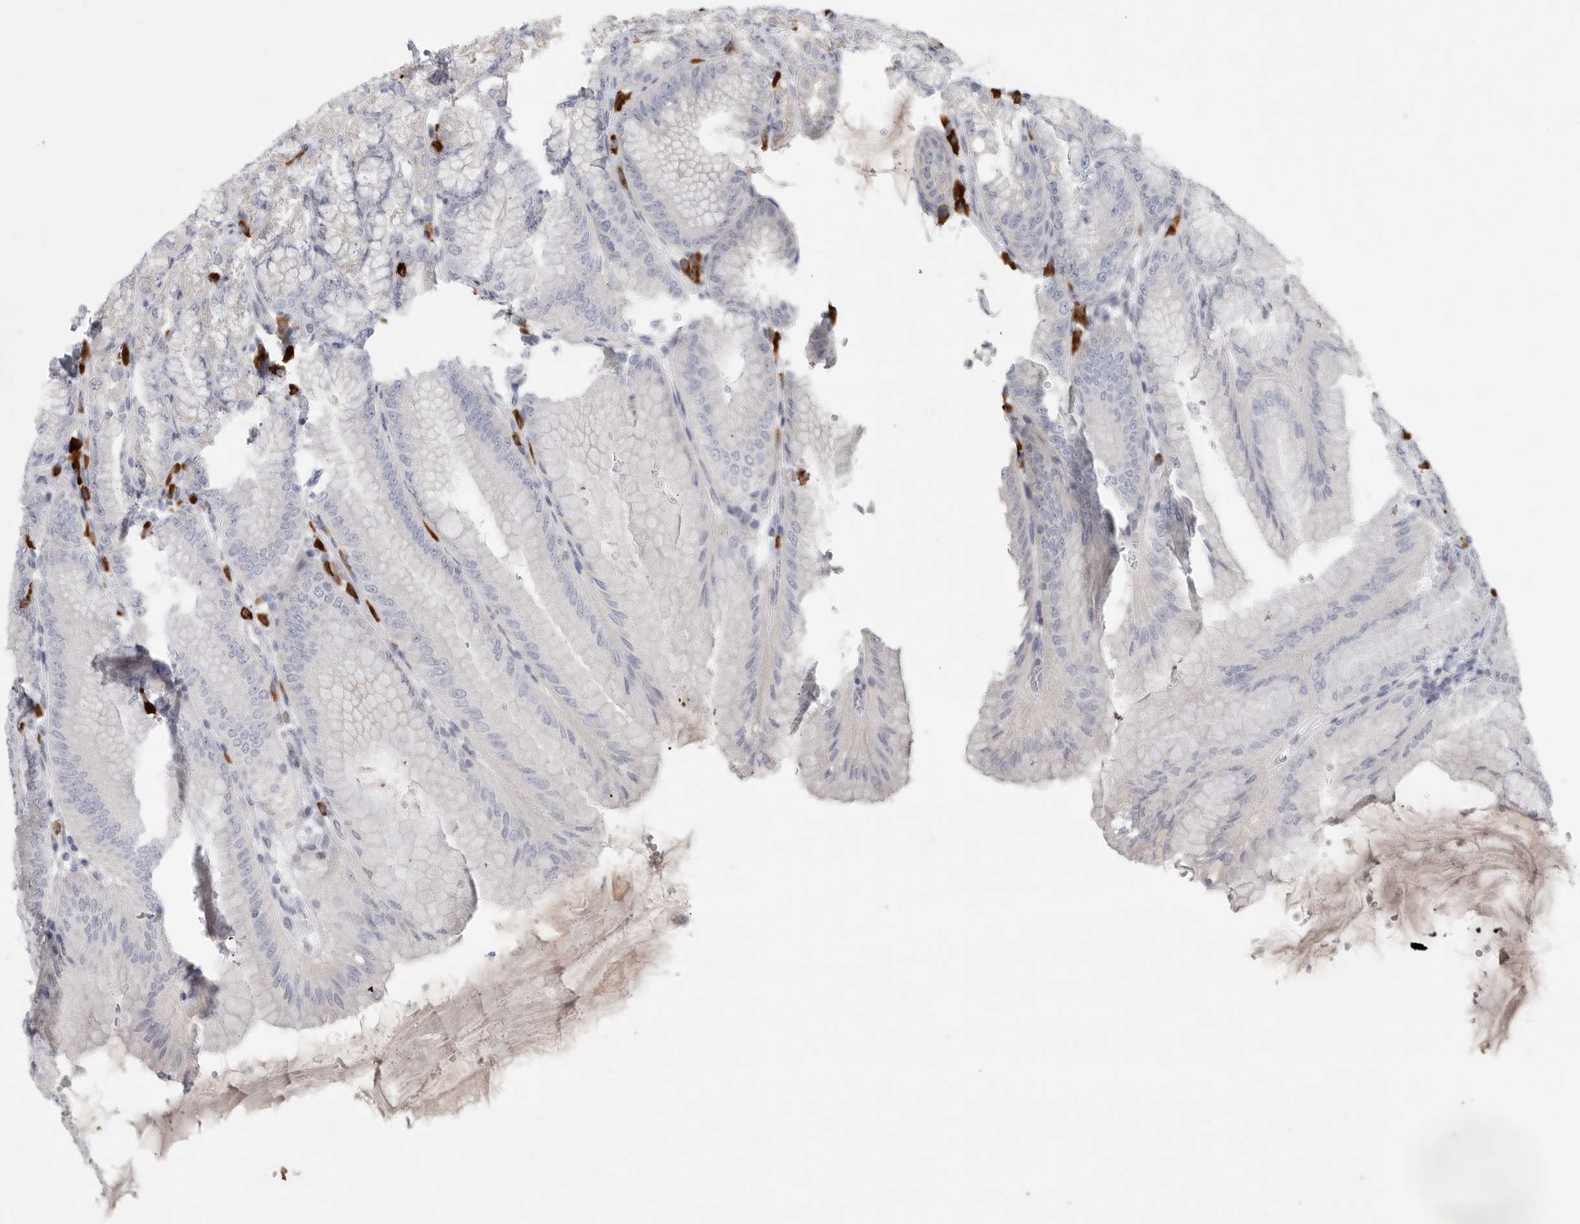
{"staining": {"intensity": "negative", "quantity": "none", "location": "none"}, "tissue": "stomach", "cell_type": "Glandular cells", "image_type": "normal", "snomed": [{"axis": "morphology", "description": "Normal tissue, NOS"}, {"axis": "topography", "description": "Stomach, lower"}], "caption": "Glandular cells show no significant expression in normal stomach. (DAB (3,3'-diaminobenzidine) immunohistochemistry with hematoxylin counter stain).", "gene": "TMEM69", "patient": {"sex": "male", "age": 71}}